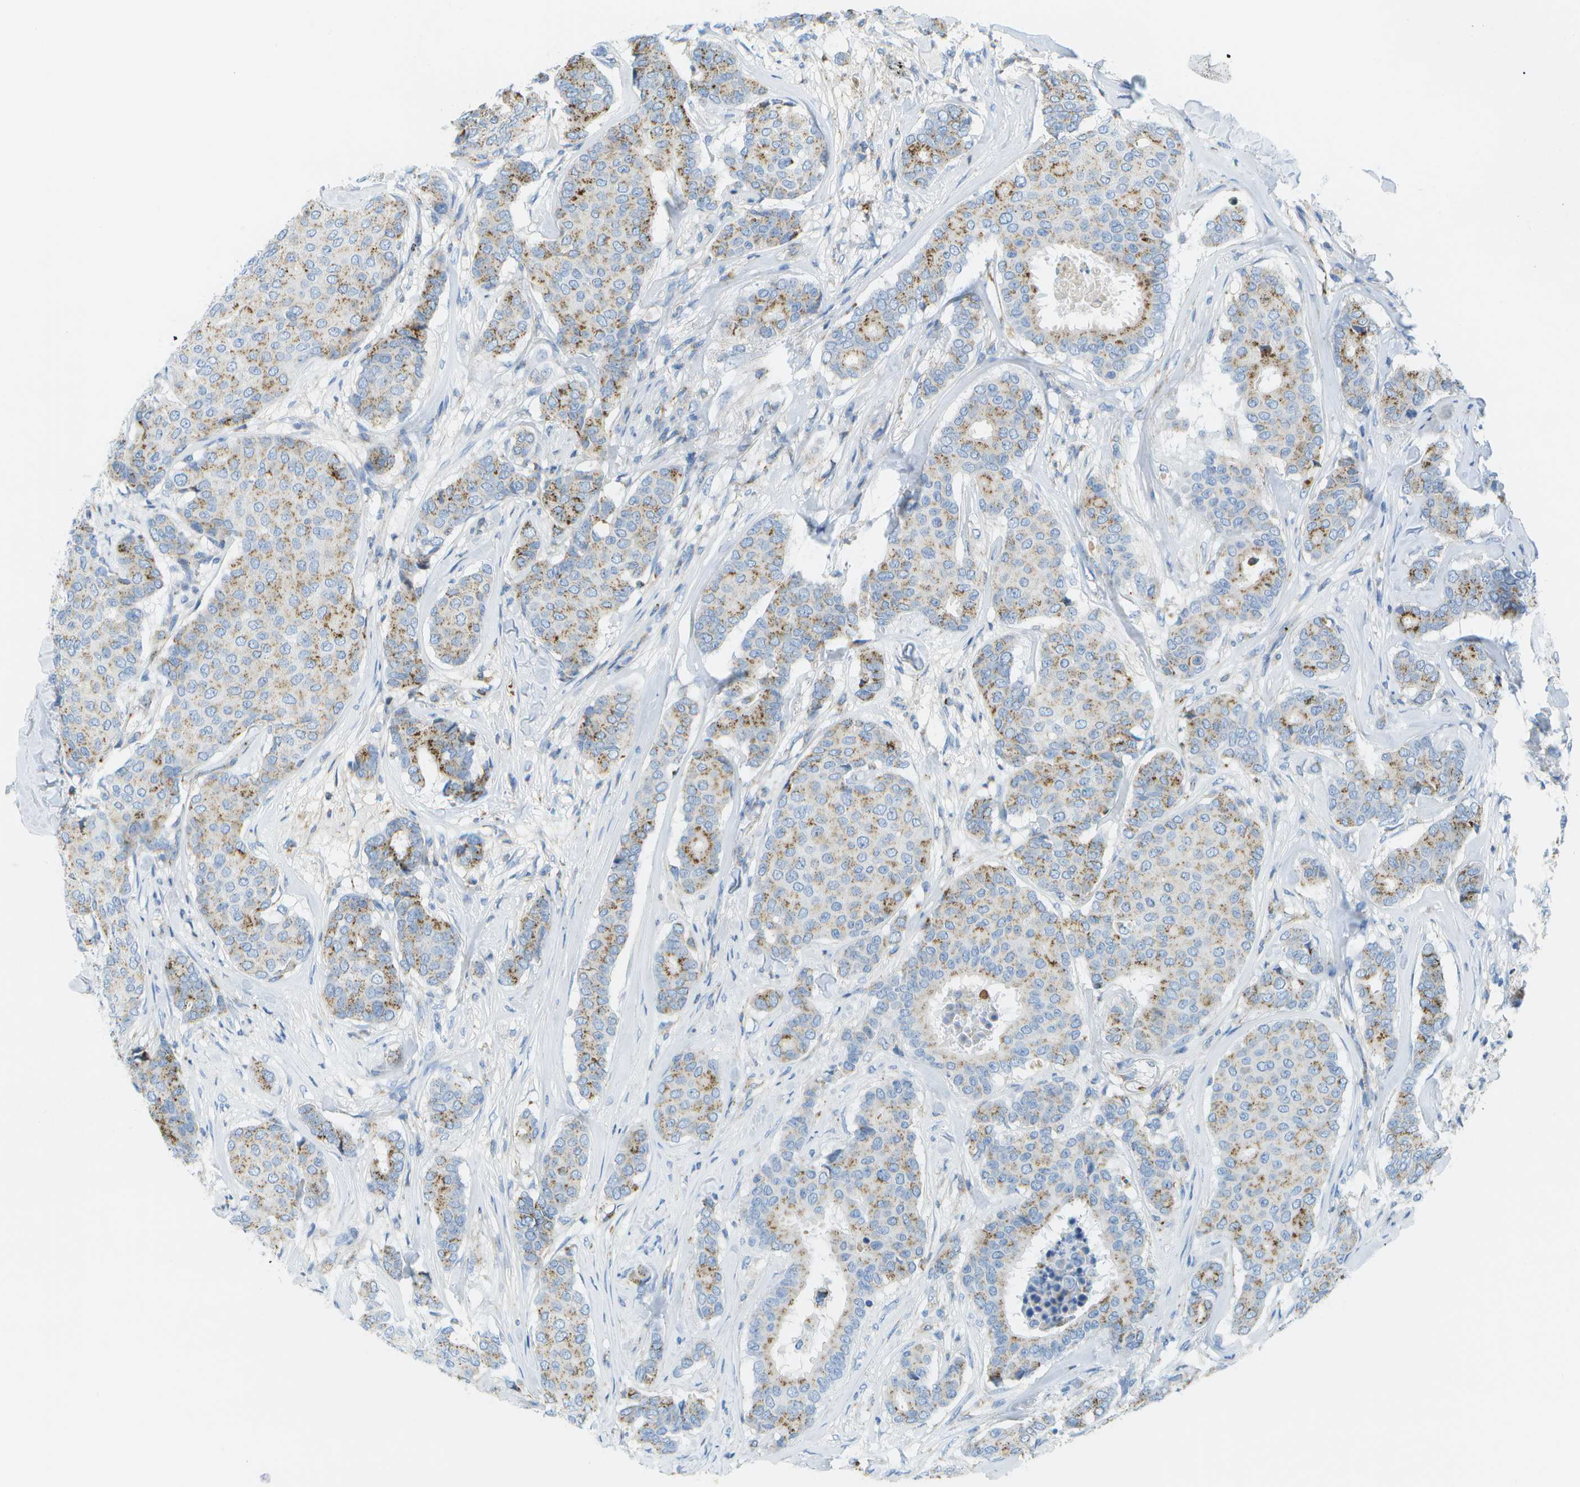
{"staining": {"intensity": "moderate", "quantity": "25%-75%", "location": "cytoplasmic/membranous"}, "tissue": "breast cancer", "cell_type": "Tumor cells", "image_type": "cancer", "snomed": [{"axis": "morphology", "description": "Duct carcinoma"}, {"axis": "topography", "description": "Breast"}], "caption": "Moderate cytoplasmic/membranous protein expression is present in approximately 25%-75% of tumor cells in intraductal carcinoma (breast).", "gene": "PRCP", "patient": {"sex": "female", "age": 75}}